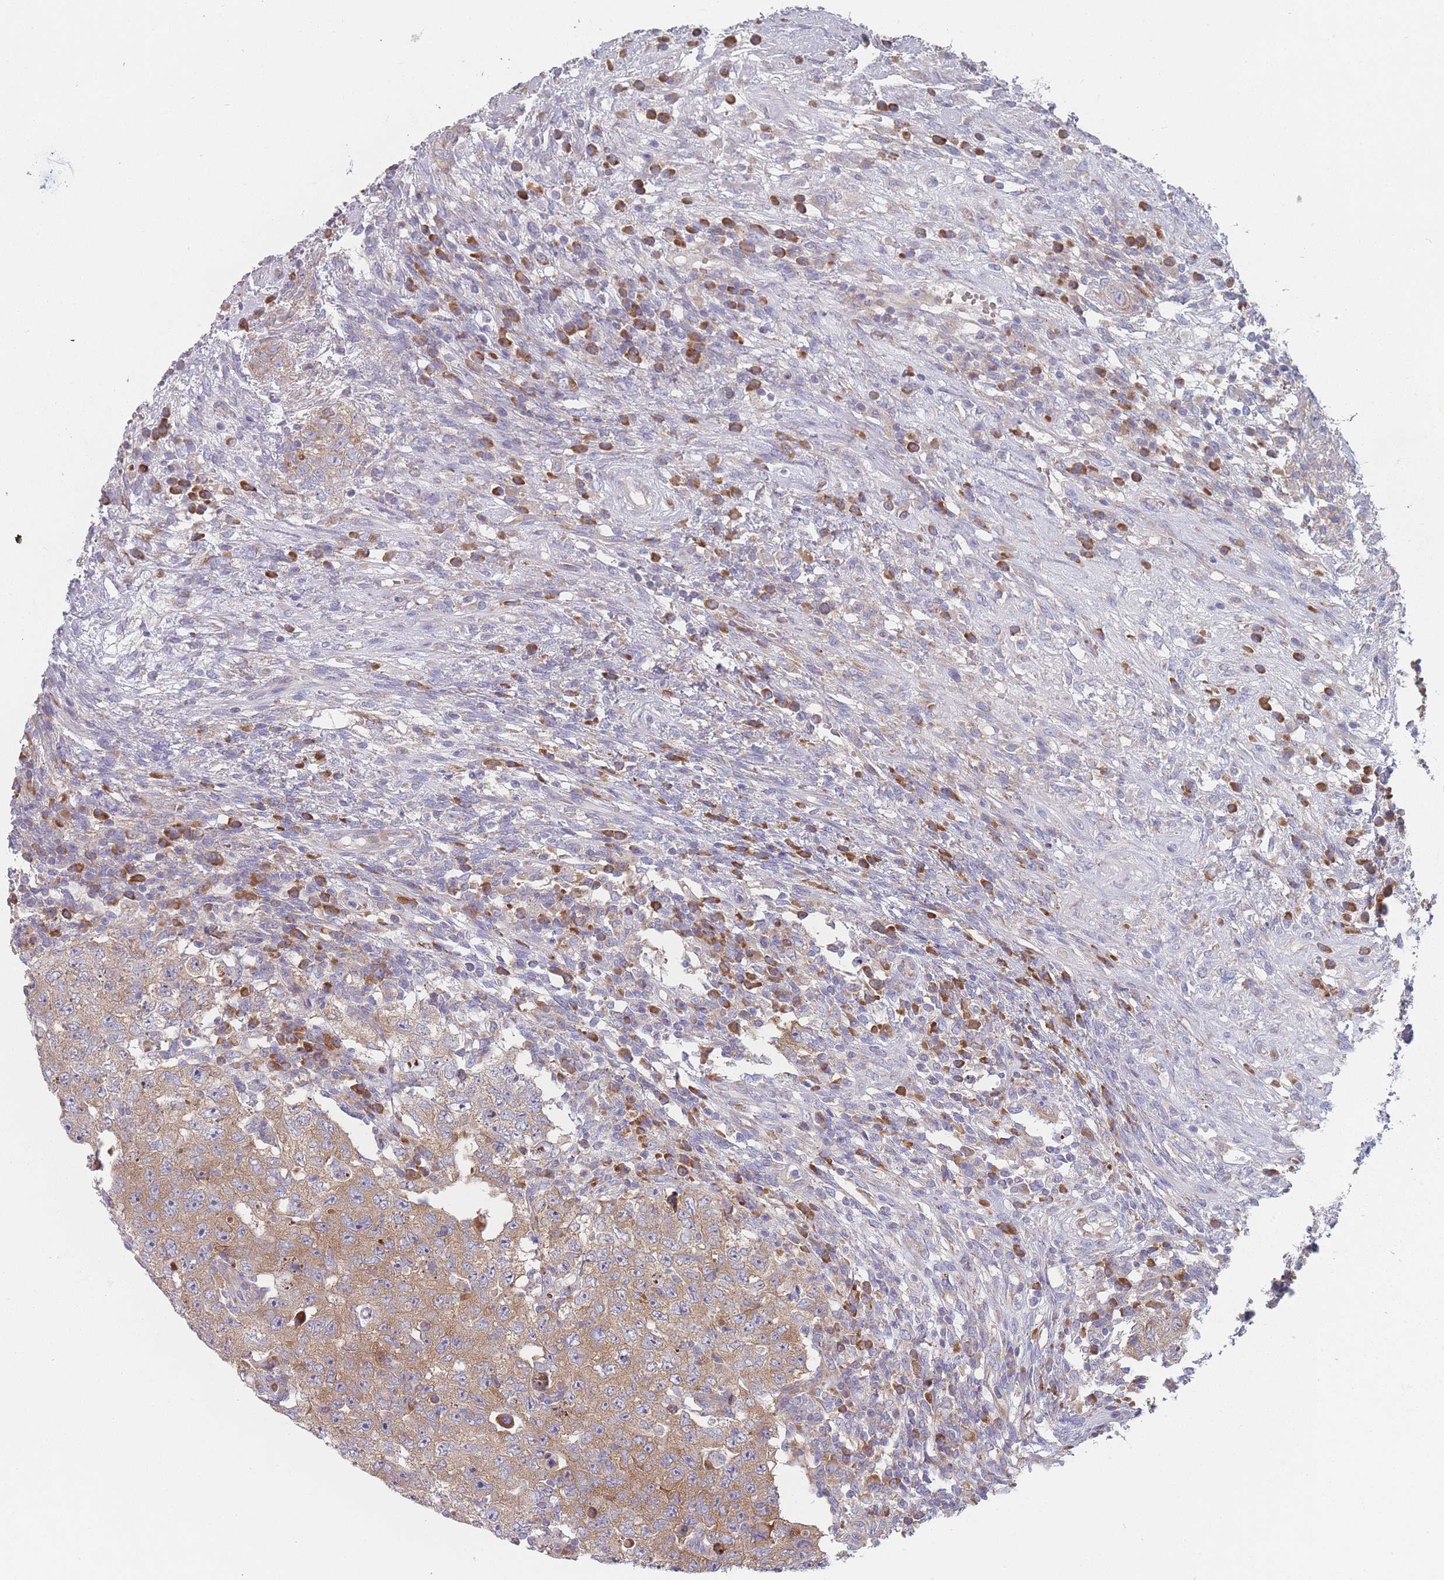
{"staining": {"intensity": "moderate", "quantity": ">75%", "location": "cytoplasmic/membranous"}, "tissue": "testis cancer", "cell_type": "Tumor cells", "image_type": "cancer", "snomed": [{"axis": "morphology", "description": "Carcinoma, Embryonal, NOS"}, {"axis": "topography", "description": "Testis"}], "caption": "Immunohistochemical staining of testis cancer (embryonal carcinoma) demonstrates moderate cytoplasmic/membranous protein staining in approximately >75% of tumor cells.", "gene": "CACNG5", "patient": {"sex": "male", "age": 26}}